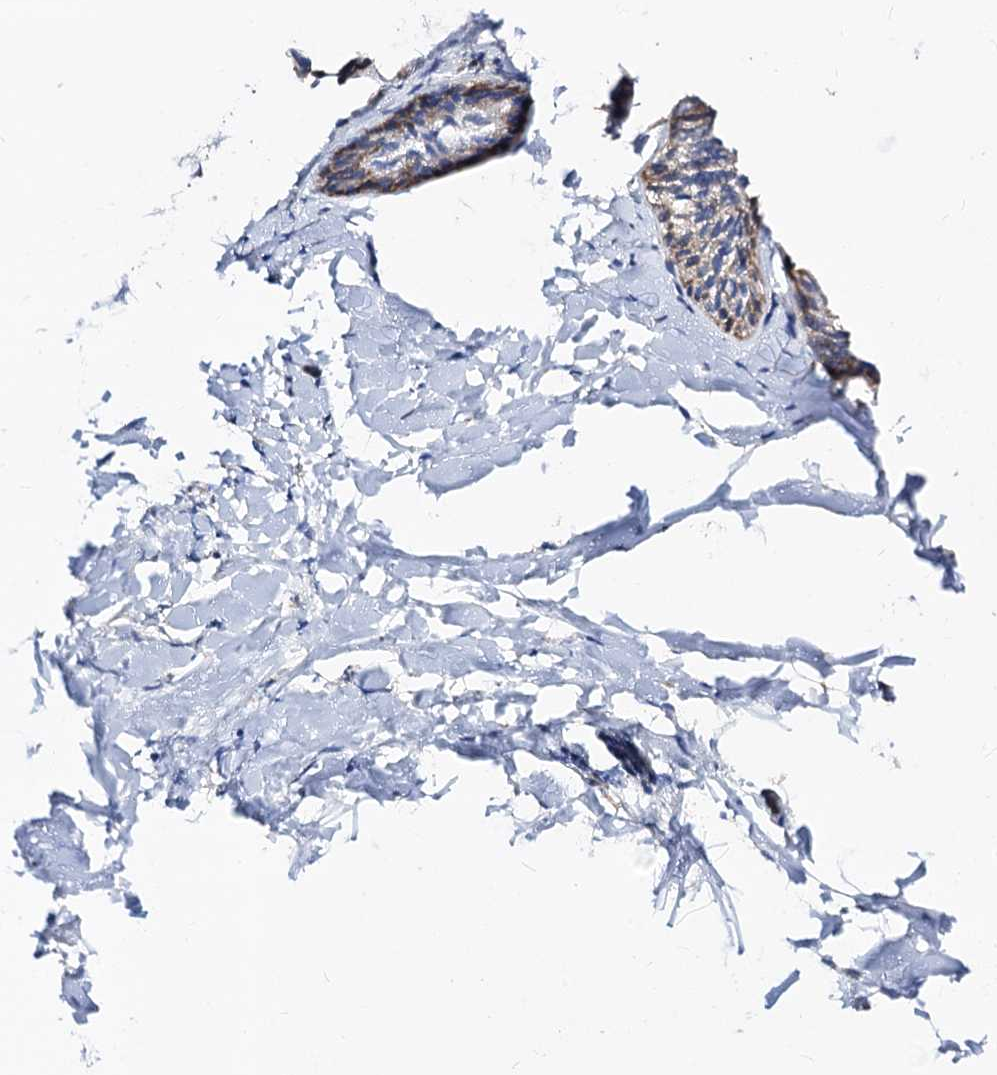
{"staining": {"intensity": "negative", "quantity": "none", "location": "none"}, "tissue": "adipose tissue", "cell_type": "Adipocytes", "image_type": "normal", "snomed": [{"axis": "morphology", "description": "Normal tissue, NOS"}, {"axis": "morphology", "description": "Fibrosis, NOS"}, {"axis": "topography", "description": "Breast"}, {"axis": "topography", "description": "Adipose tissue"}], "caption": "Adipose tissue stained for a protein using IHC shows no staining adipocytes.", "gene": "FREM3", "patient": {"sex": "female", "age": 39}}